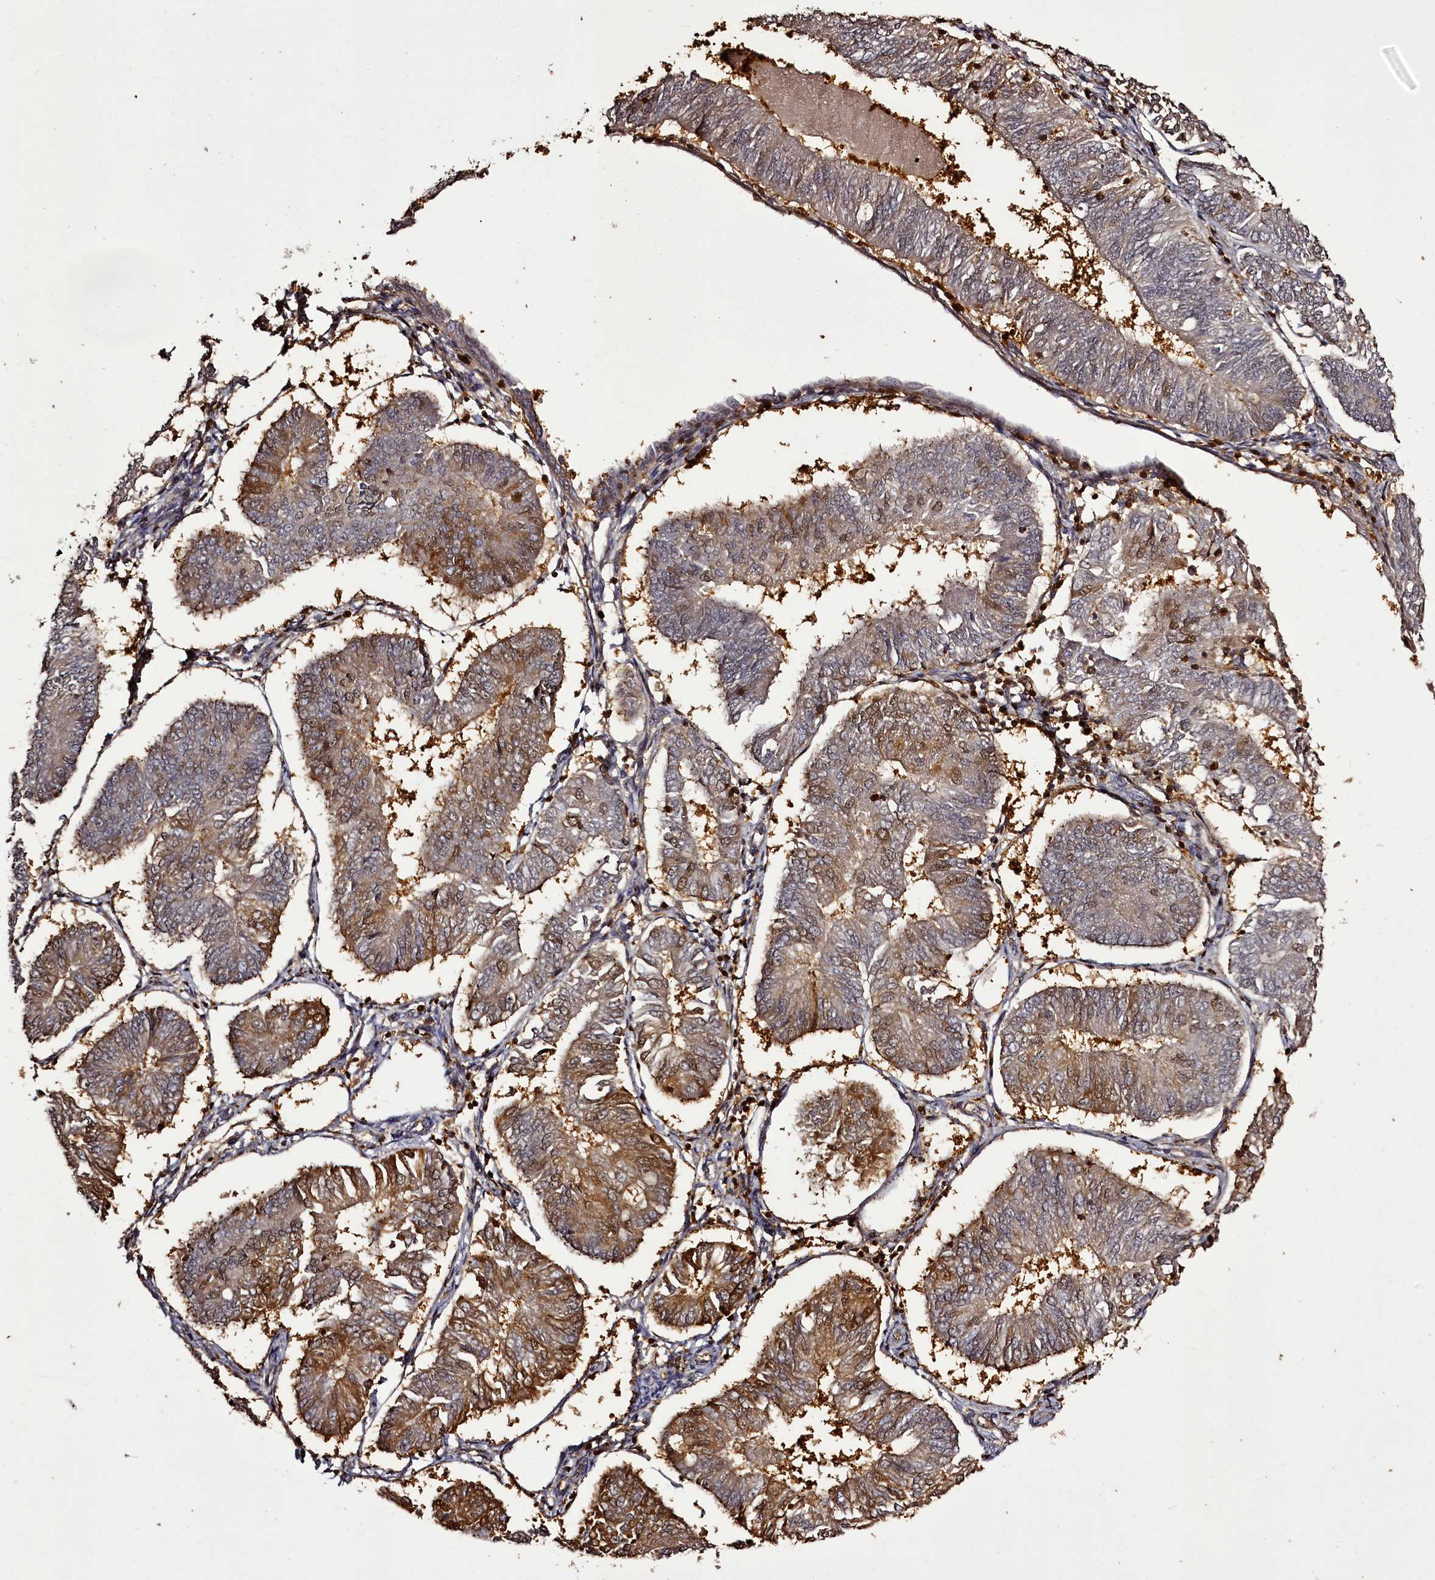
{"staining": {"intensity": "moderate", "quantity": "25%-75%", "location": "cytoplasmic/membranous,nuclear"}, "tissue": "endometrial cancer", "cell_type": "Tumor cells", "image_type": "cancer", "snomed": [{"axis": "morphology", "description": "Adenocarcinoma, NOS"}, {"axis": "topography", "description": "Endometrium"}], "caption": "A brown stain labels moderate cytoplasmic/membranous and nuclear positivity of a protein in endometrial cancer tumor cells.", "gene": "NPRL2", "patient": {"sex": "female", "age": 58}}